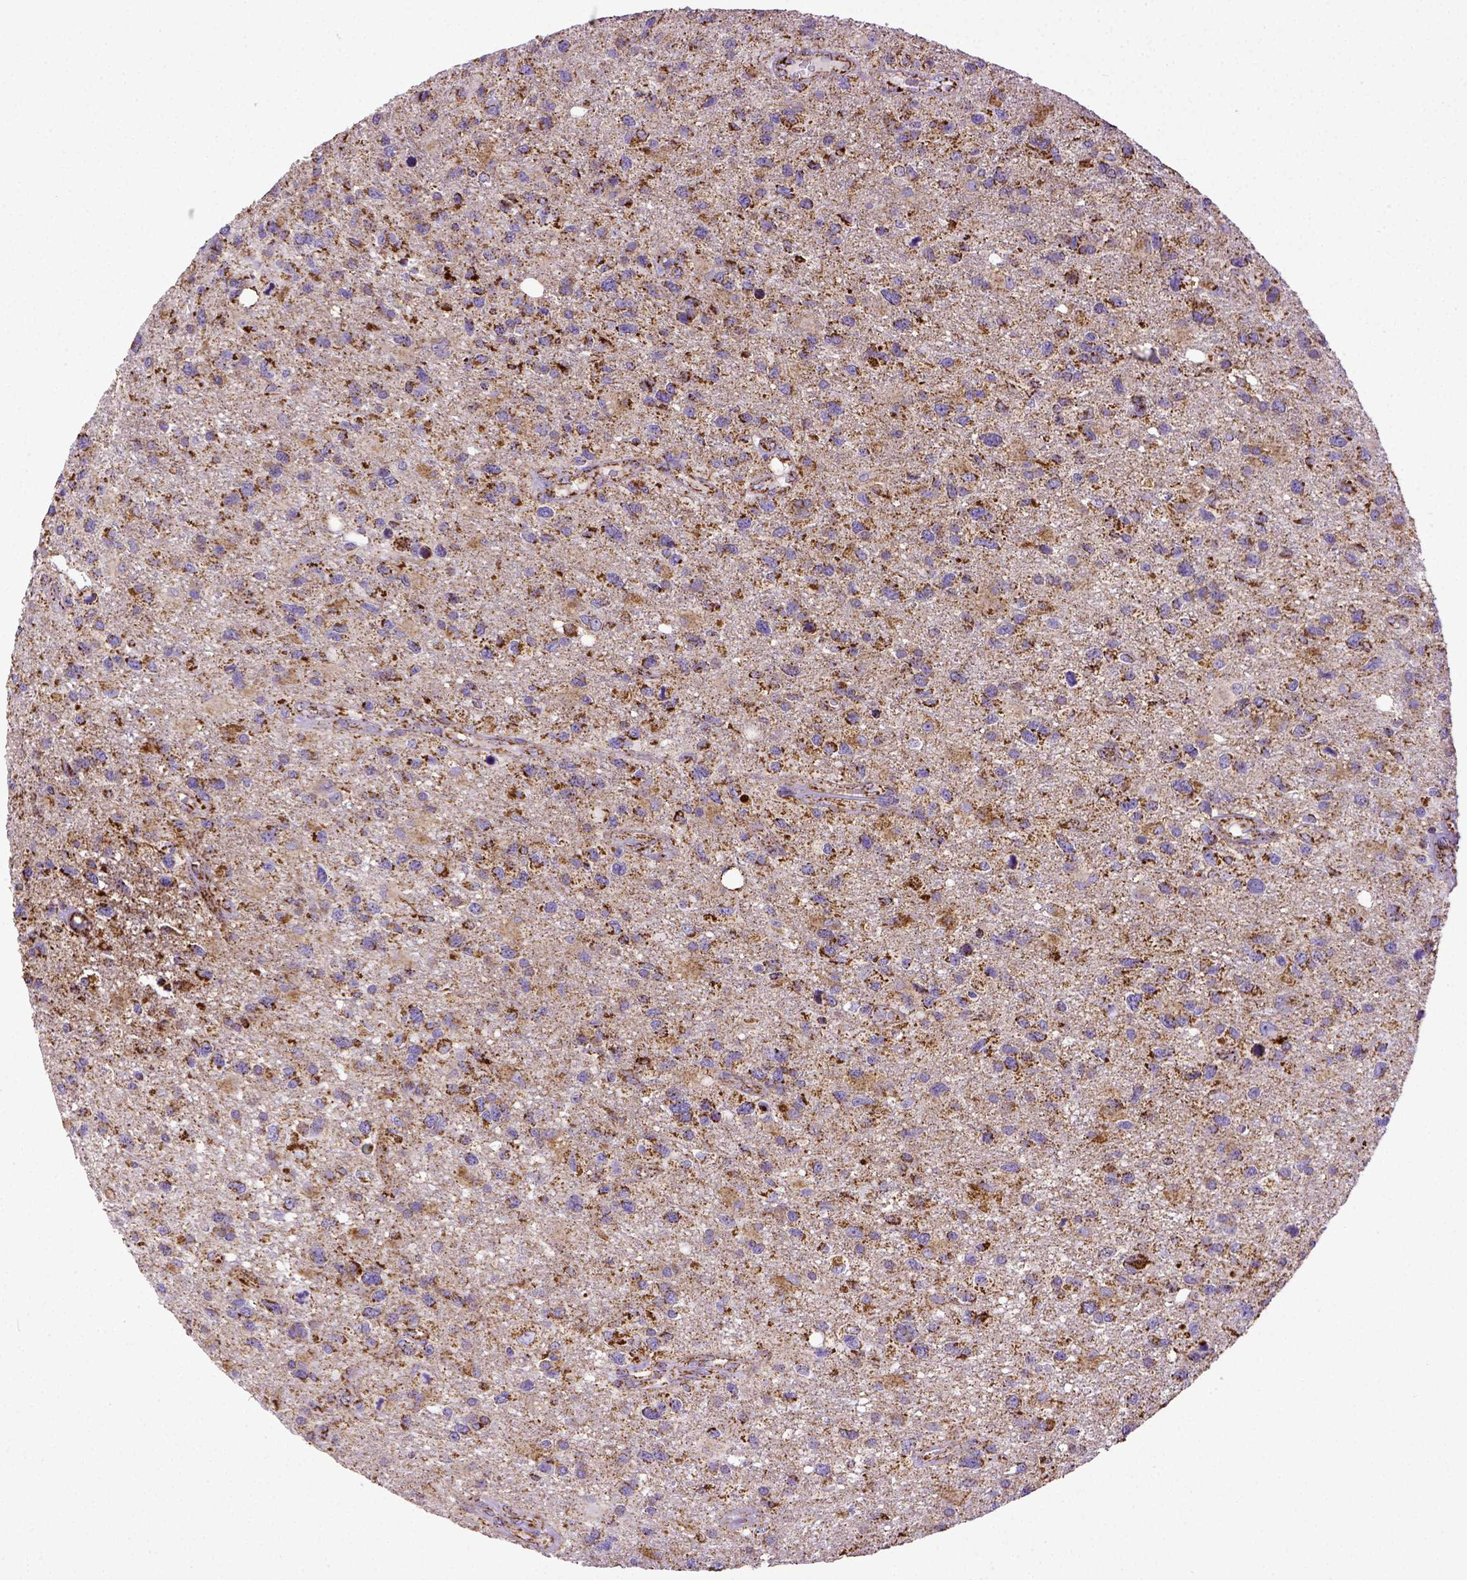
{"staining": {"intensity": "strong", "quantity": ">75%", "location": "cytoplasmic/membranous"}, "tissue": "glioma", "cell_type": "Tumor cells", "image_type": "cancer", "snomed": [{"axis": "morphology", "description": "Glioma, malignant, NOS"}, {"axis": "morphology", "description": "Glioma, malignant, High grade"}, {"axis": "topography", "description": "Brain"}], "caption": "Brown immunohistochemical staining in human malignant high-grade glioma reveals strong cytoplasmic/membranous staining in about >75% of tumor cells.", "gene": "MT-CO1", "patient": {"sex": "female", "age": 71}}